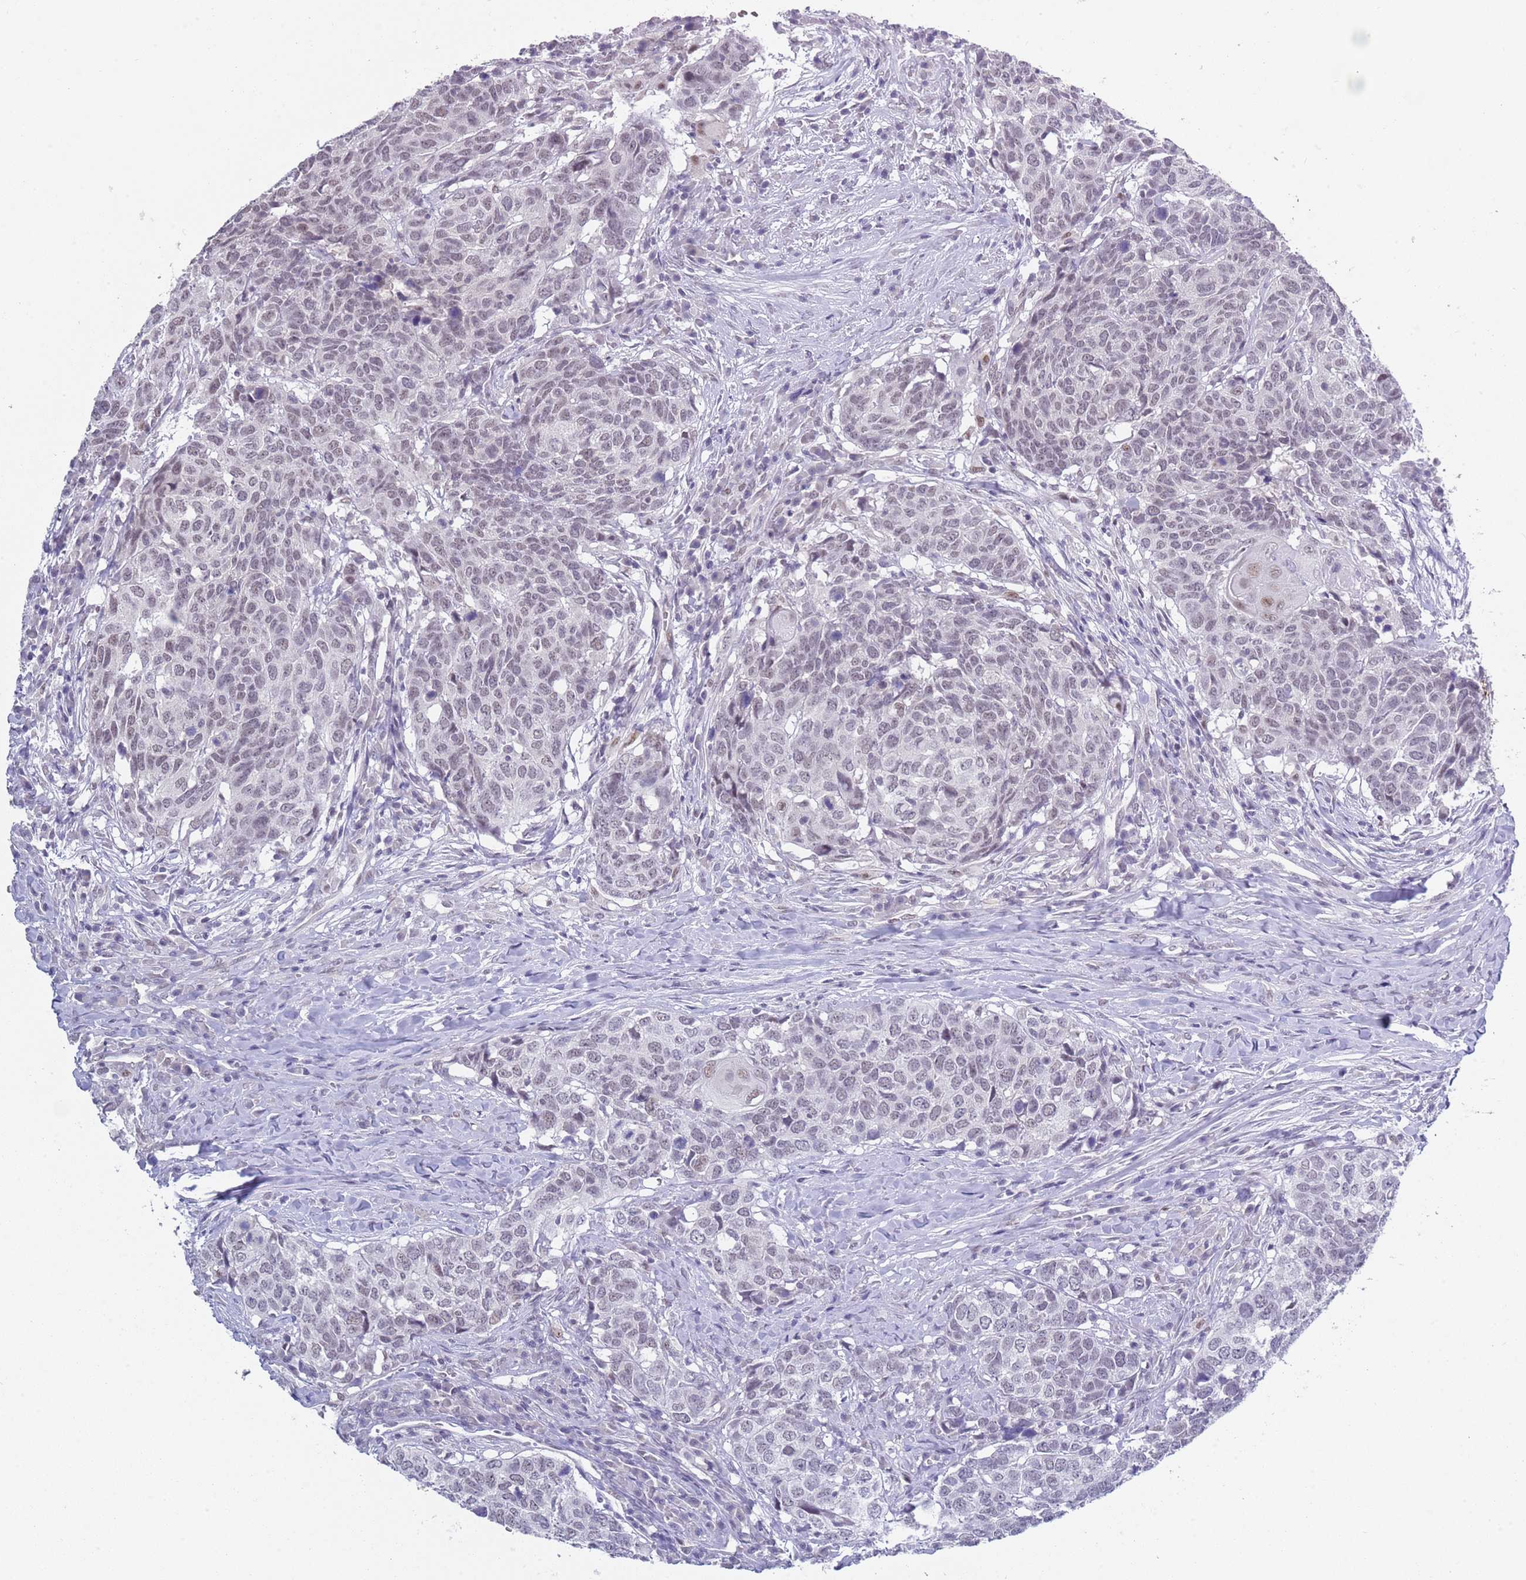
{"staining": {"intensity": "negative", "quantity": "none", "location": "none"}, "tissue": "head and neck cancer", "cell_type": "Tumor cells", "image_type": "cancer", "snomed": [{"axis": "morphology", "description": "Normal tissue, NOS"}, {"axis": "morphology", "description": "Squamous cell carcinoma, NOS"}, {"axis": "topography", "description": "Skeletal muscle"}, {"axis": "topography", "description": "Vascular tissue"}, {"axis": "topography", "description": "Peripheral nerve tissue"}, {"axis": "topography", "description": "Head-Neck"}], "caption": "An image of human squamous cell carcinoma (head and neck) is negative for staining in tumor cells.", "gene": "SEPHS2", "patient": {"sex": "male", "age": 66}}